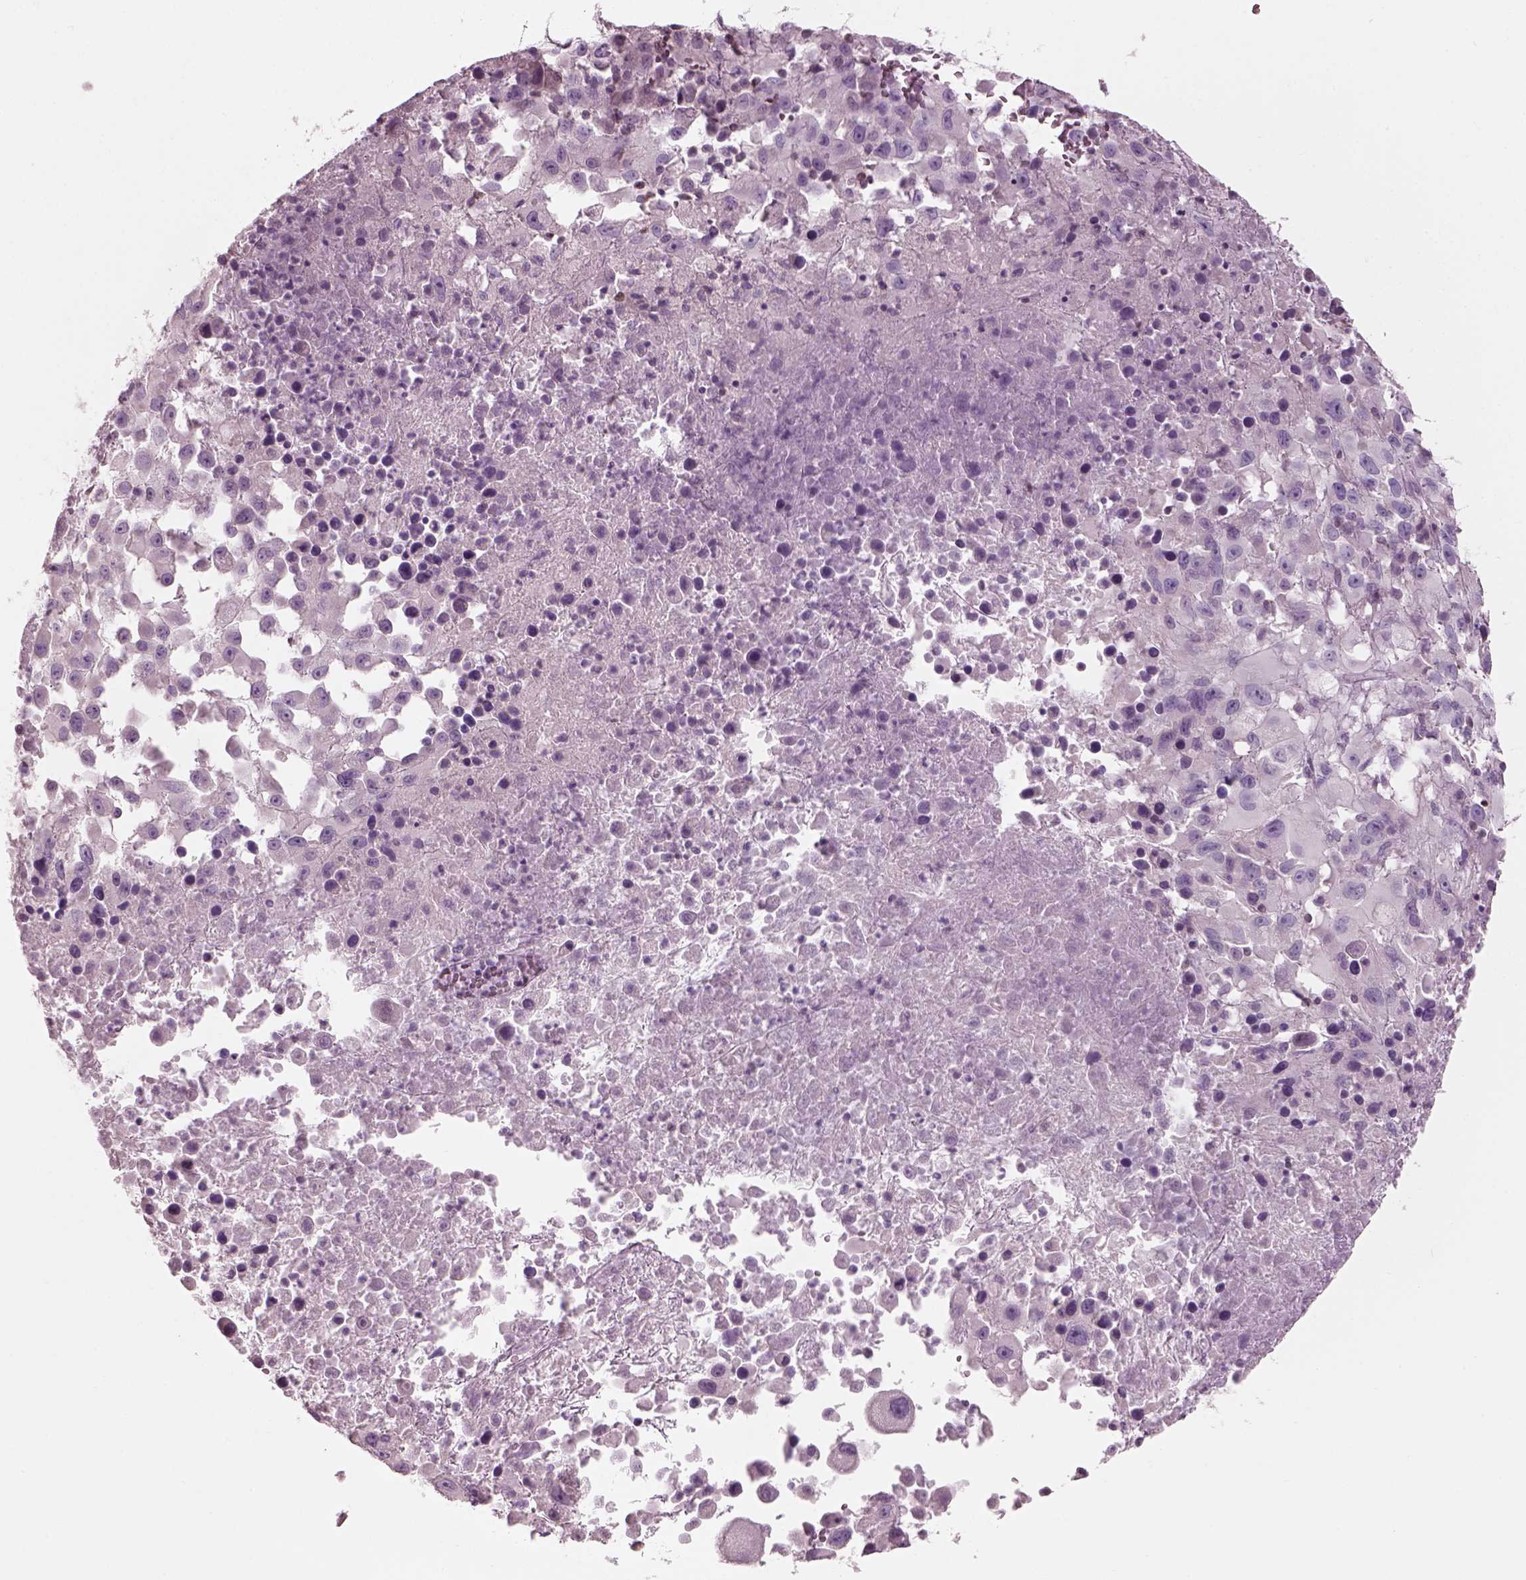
{"staining": {"intensity": "negative", "quantity": "none", "location": "none"}, "tissue": "melanoma", "cell_type": "Tumor cells", "image_type": "cancer", "snomed": [{"axis": "morphology", "description": "Malignant melanoma, Metastatic site"}, {"axis": "topography", "description": "Soft tissue"}], "caption": "The IHC image has no significant staining in tumor cells of malignant melanoma (metastatic site) tissue.", "gene": "SLC27A2", "patient": {"sex": "male", "age": 50}}